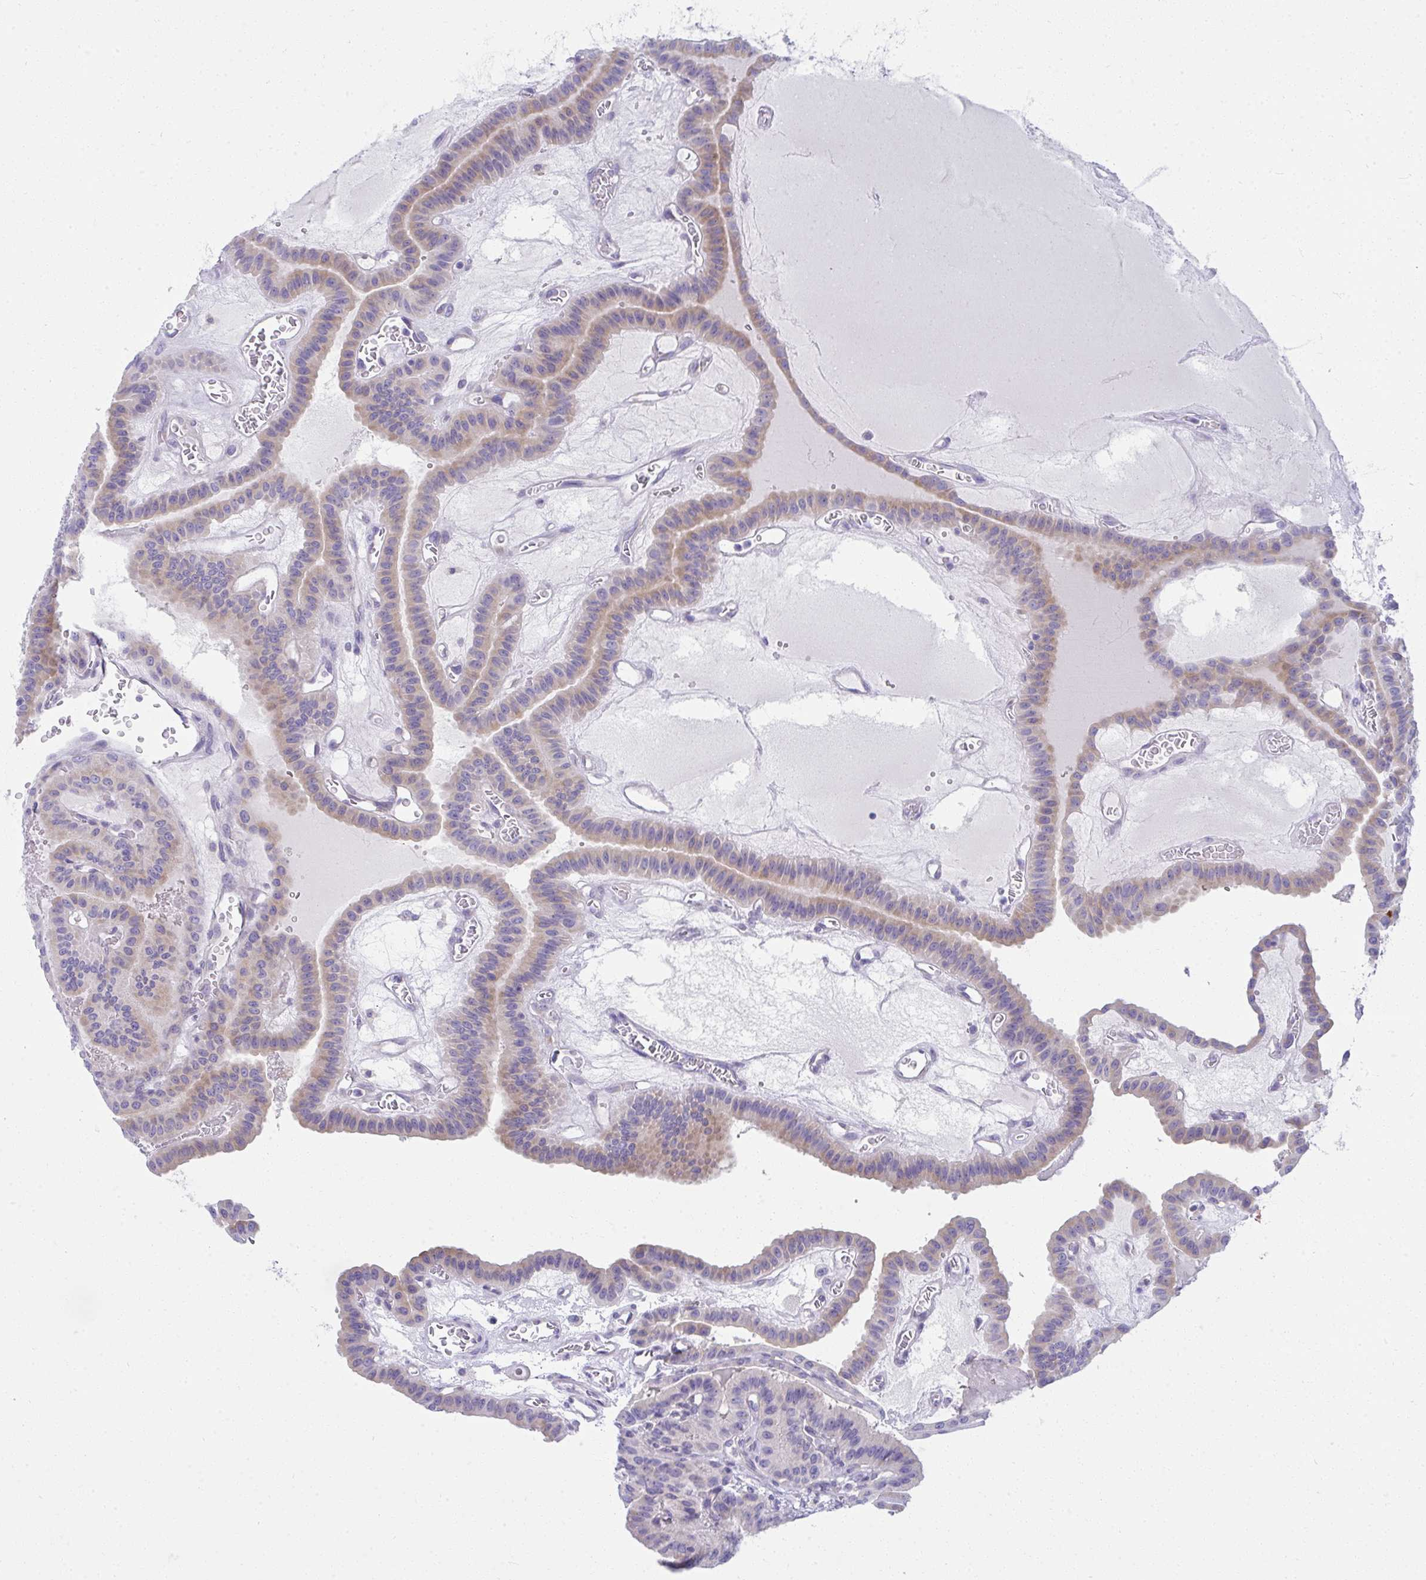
{"staining": {"intensity": "weak", "quantity": "25%-75%", "location": "cytoplasmic/membranous"}, "tissue": "thyroid cancer", "cell_type": "Tumor cells", "image_type": "cancer", "snomed": [{"axis": "morphology", "description": "Papillary adenocarcinoma, NOS"}, {"axis": "topography", "description": "Thyroid gland"}], "caption": "Tumor cells exhibit weak cytoplasmic/membranous positivity in approximately 25%-75% of cells in papillary adenocarcinoma (thyroid).", "gene": "FASLG", "patient": {"sex": "male", "age": 87}}